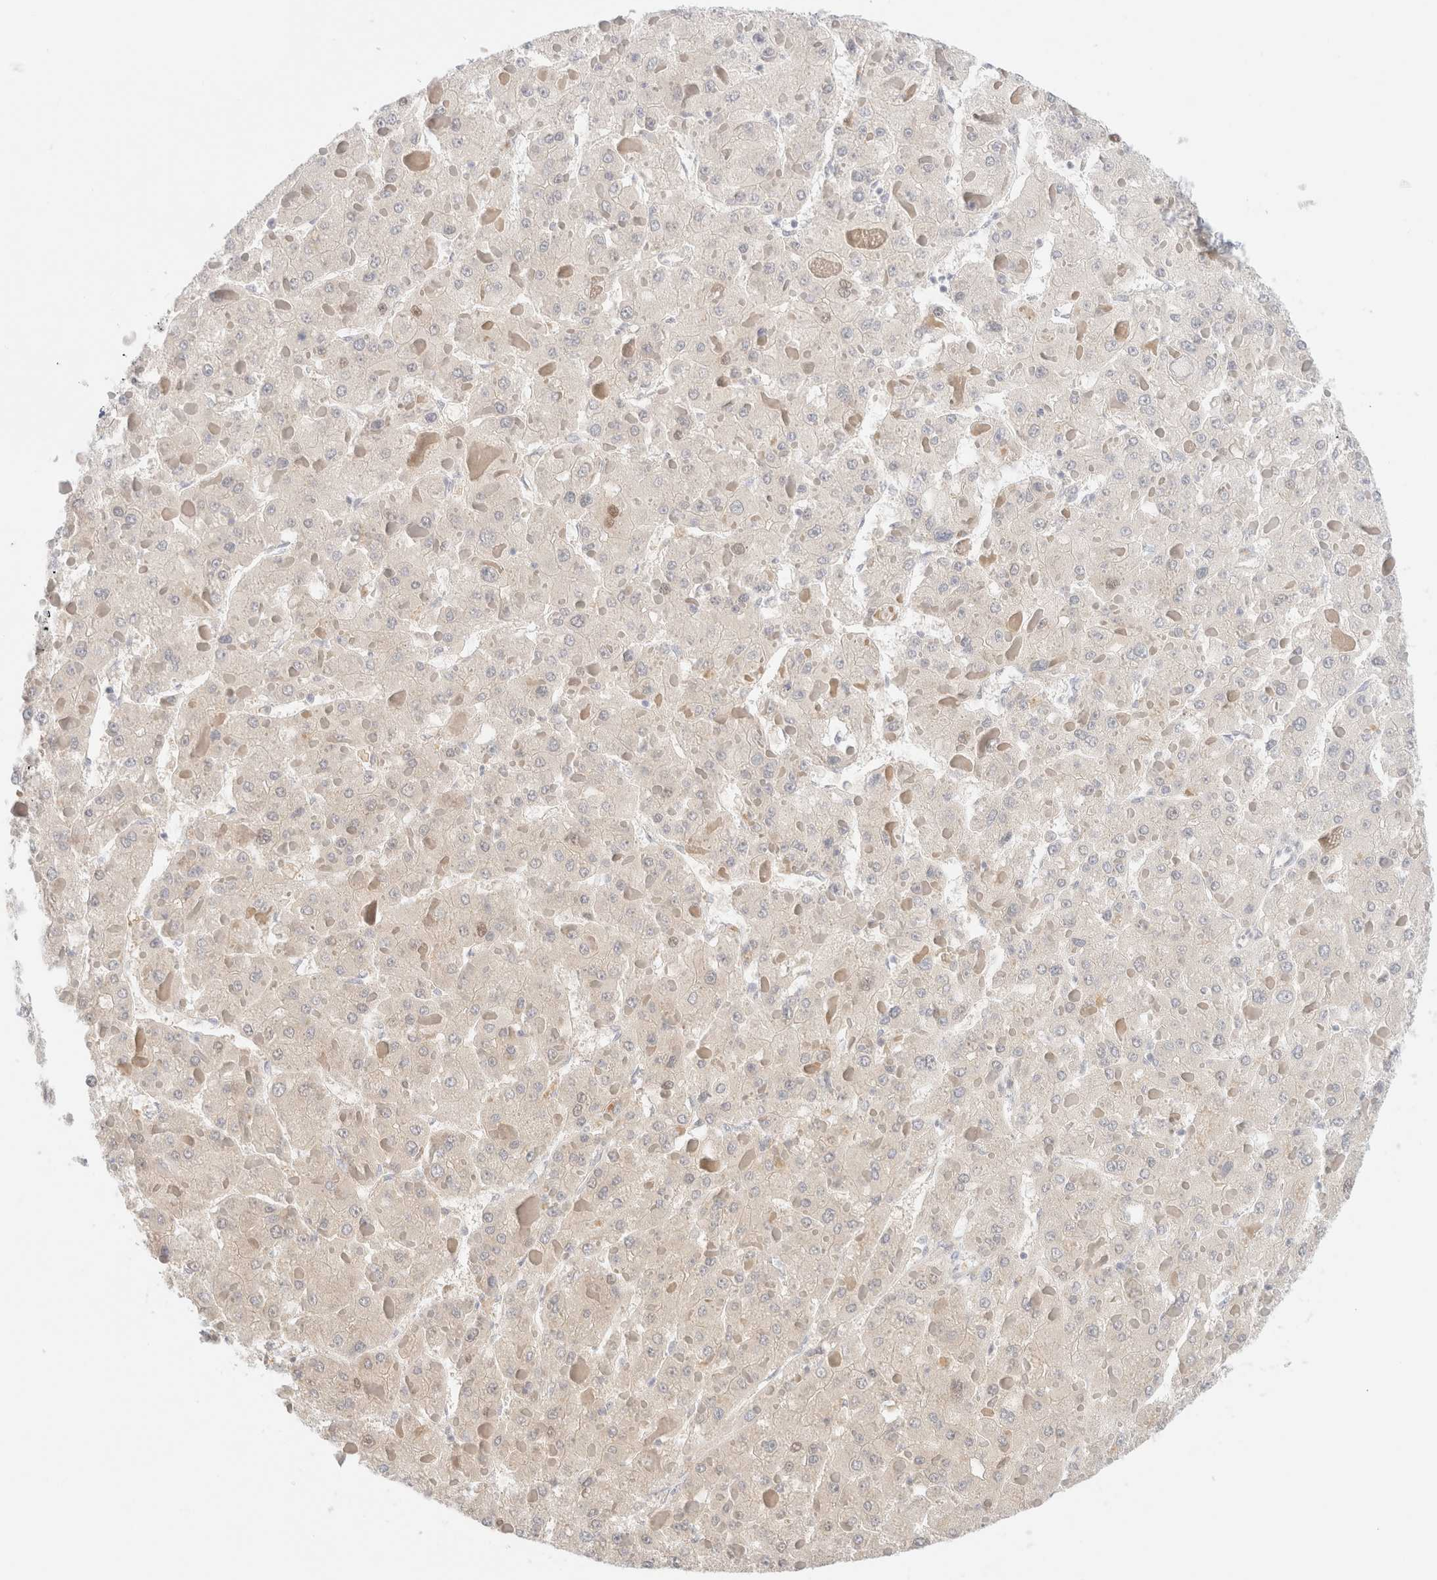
{"staining": {"intensity": "negative", "quantity": "none", "location": "none"}, "tissue": "liver cancer", "cell_type": "Tumor cells", "image_type": "cancer", "snomed": [{"axis": "morphology", "description": "Carcinoma, Hepatocellular, NOS"}, {"axis": "topography", "description": "Liver"}], "caption": "Immunohistochemical staining of human liver cancer shows no significant staining in tumor cells. (DAB (3,3'-diaminobenzidine) immunohistochemistry with hematoxylin counter stain).", "gene": "DPYS", "patient": {"sex": "female", "age": 73}}